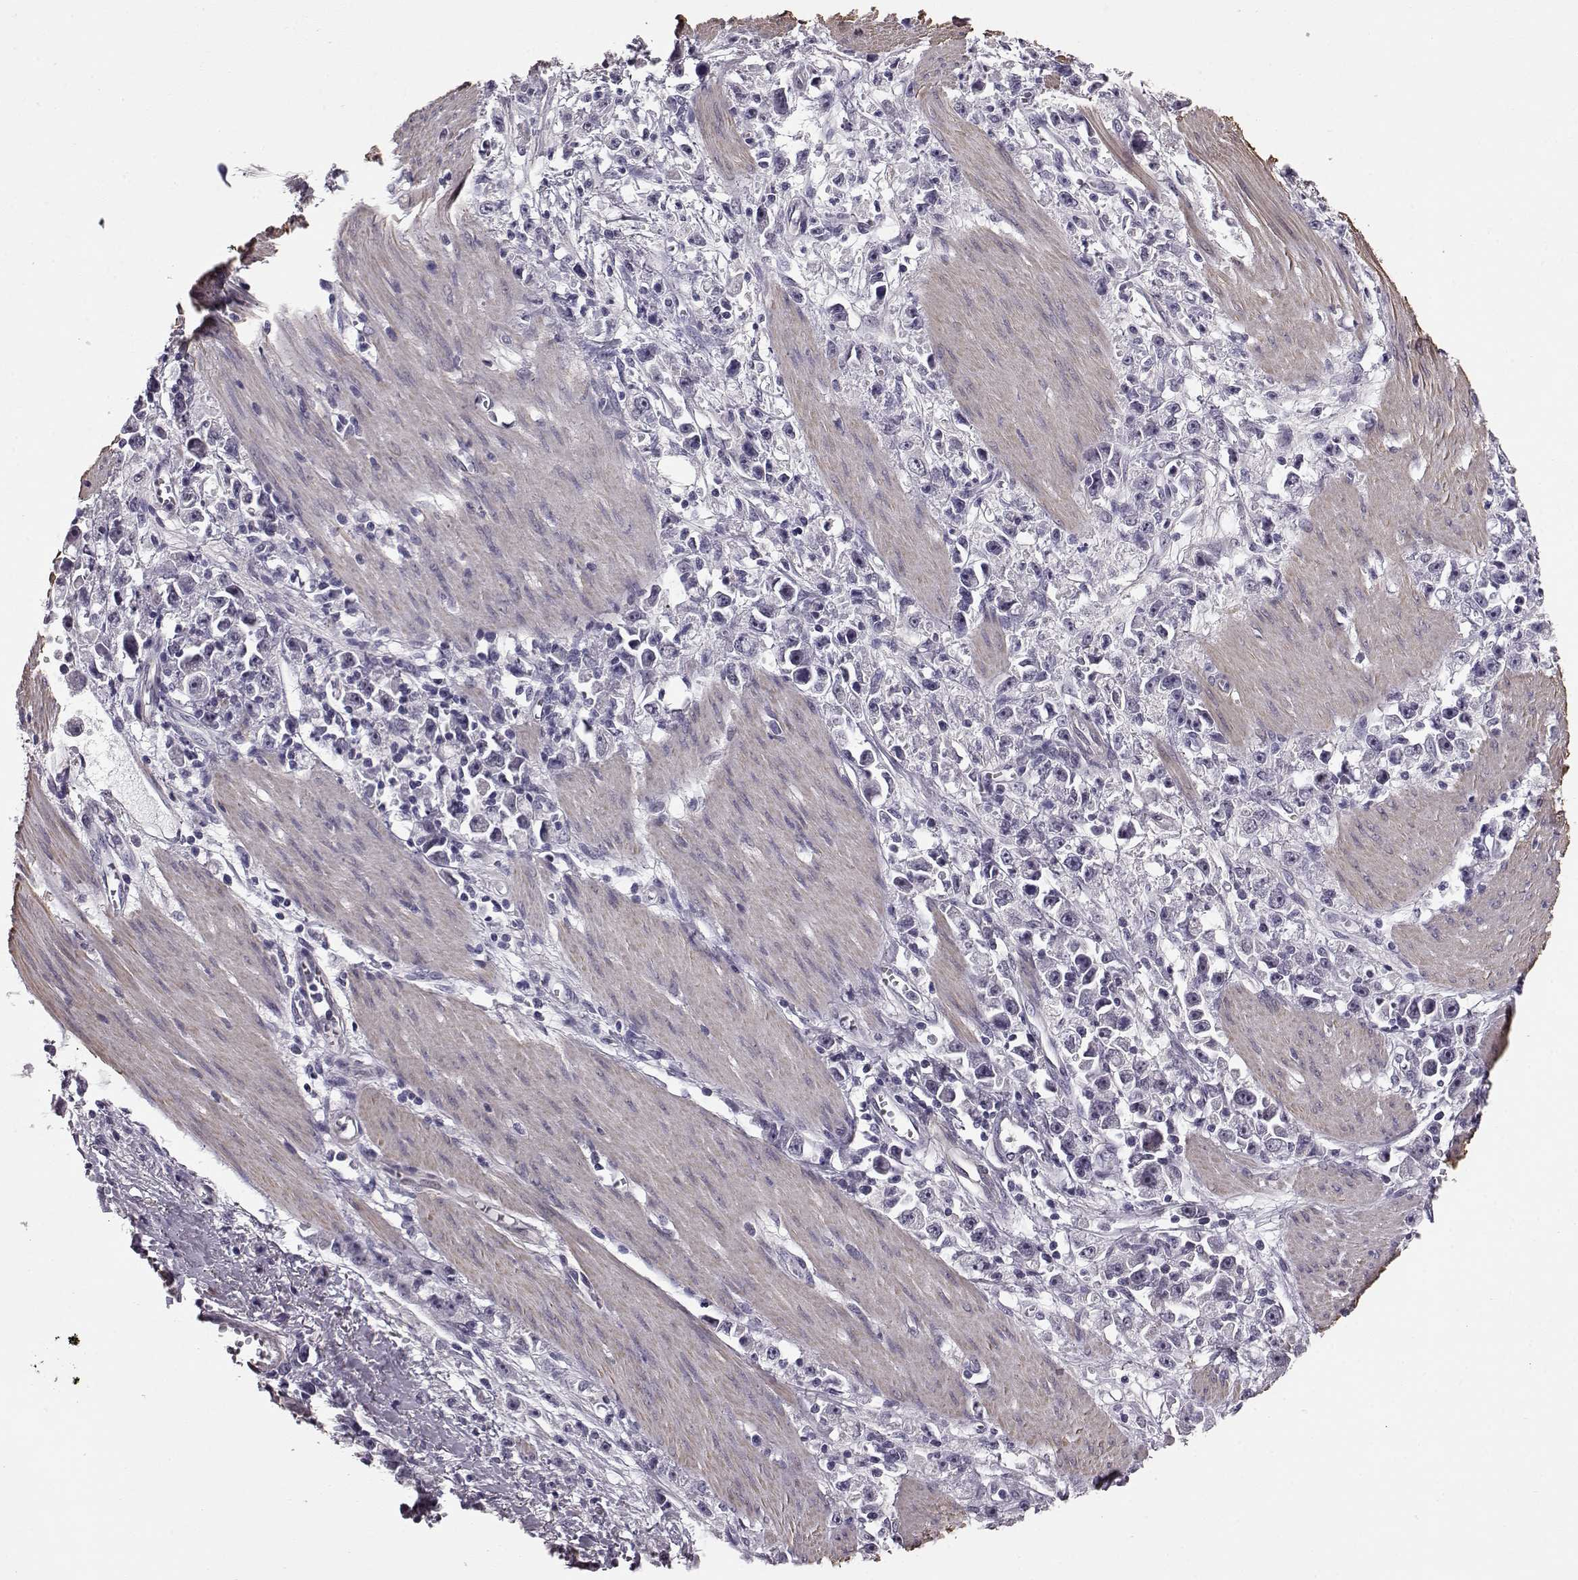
{"staining": {"intensity": "negative", "quantity": "none", "location": "none"}, "tissue": "stomach cancer", "cell_type": "Tumor cells", "image_type": "cancer", "snomed": [{"axis": "morphology", "description": "Adenocarcinoma, NOS"}, {"axis": "topography", "description": "Stomach"}], "caption": "DAB (3,3'-diaminobenzidine) immunohistochemical staining of human stomach cancer shows no significant staining in tumor cells.", "gene": "SLCO3A1", "patient": {"sex": "female", "age": 59}}